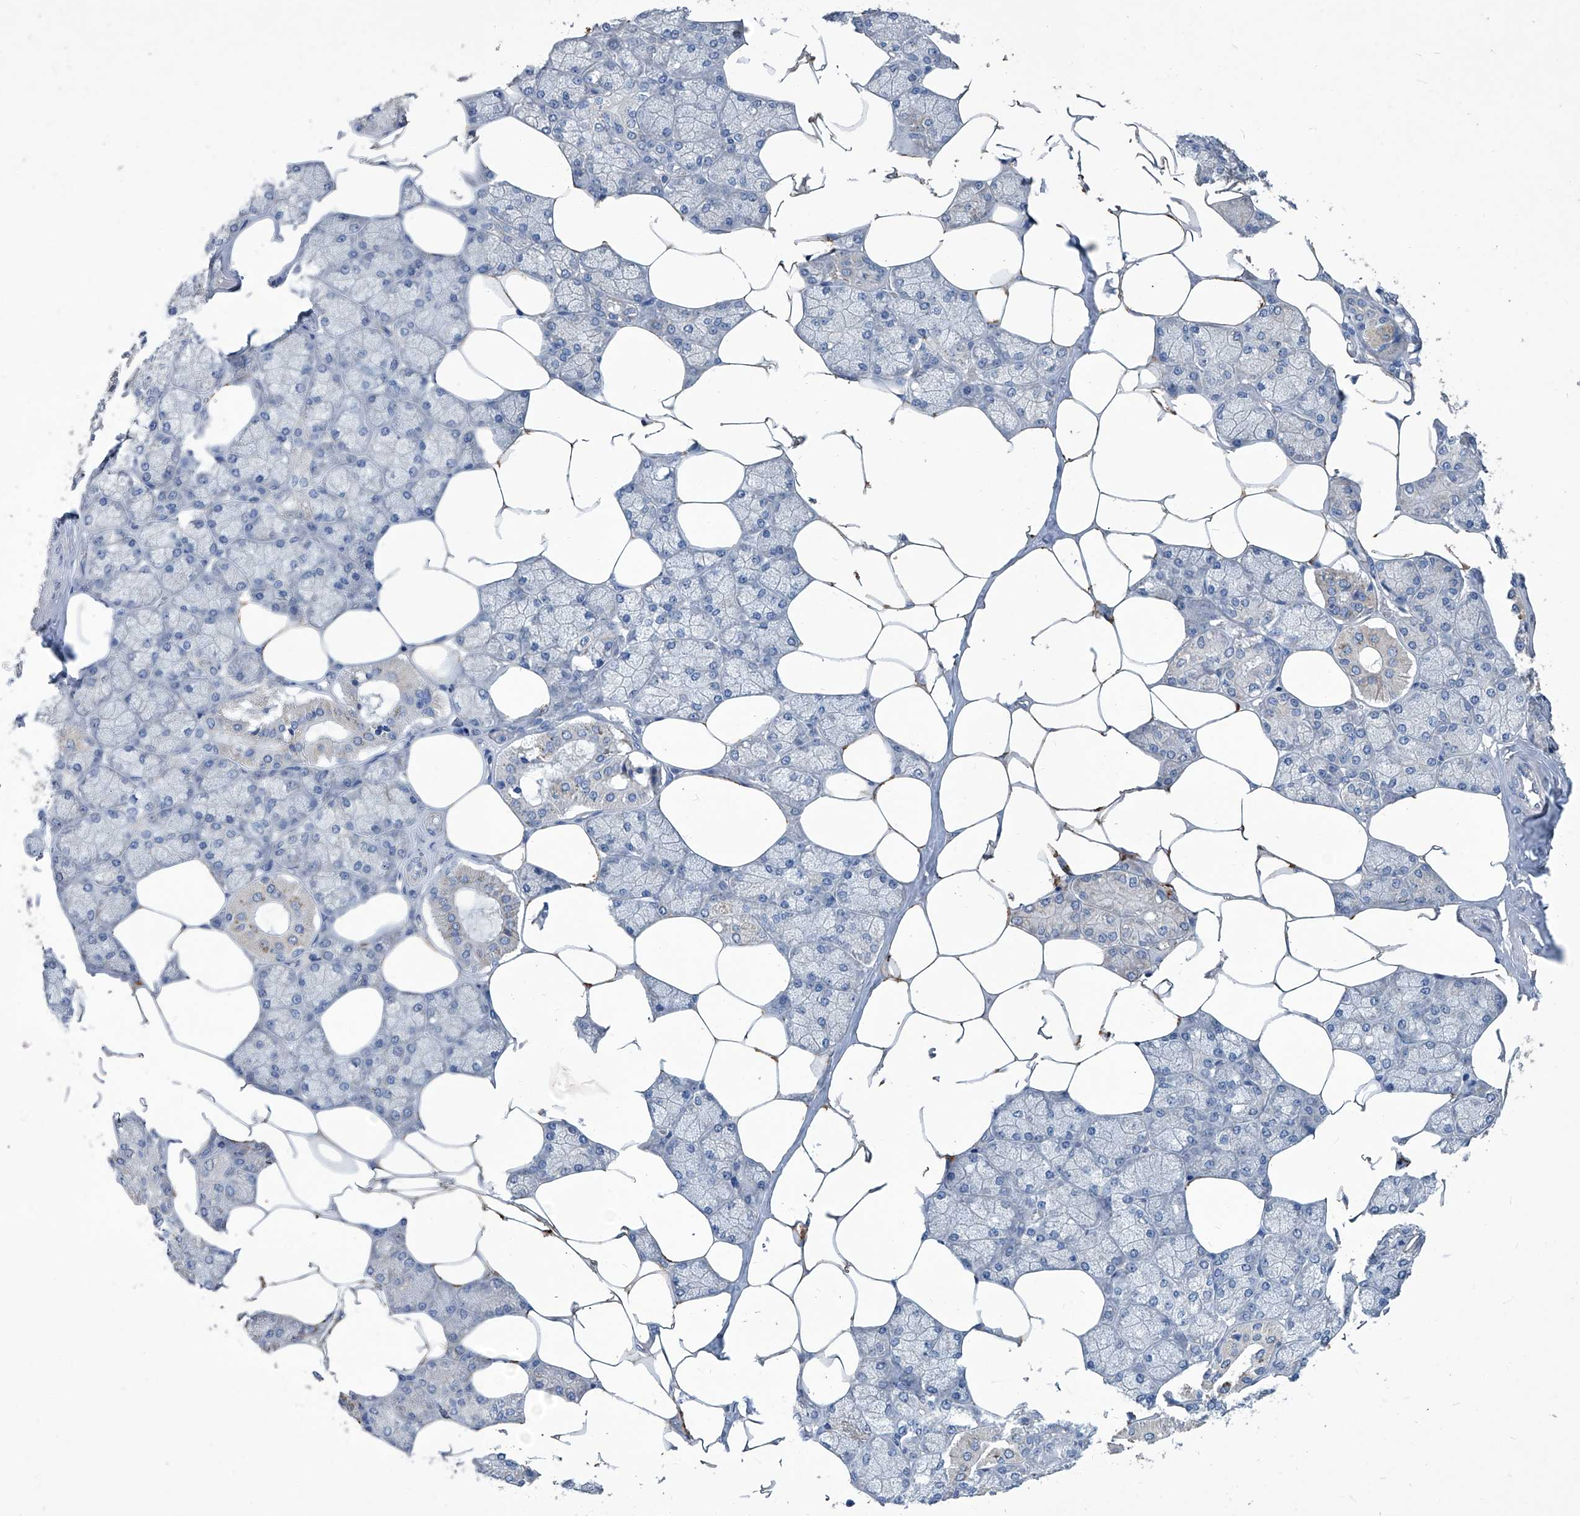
{"staining": {"intensity": "weak", "quantity": "25%-75%", "location": "cytoplasmic/membranous"}, "tissue": "salivary gland", "cell_type": "Glandular cells", "image_type": "normal", "snomed": [{"axis": "morphology", "description": "Normal tissue, NOS"}, {"axis": "topography", "description": "Salivary gland"}], "caption": "A micrograph of salivary gland stained for a protein shows weak cytoplasmic/membranous brown staining in glandular cells. (DAB (3,3'-diaminobenzidine) = brown stain, brightfield microscopy at high magnification).", "gene": "MTARC1", "patient": {"sex": "male", "age": 62}}